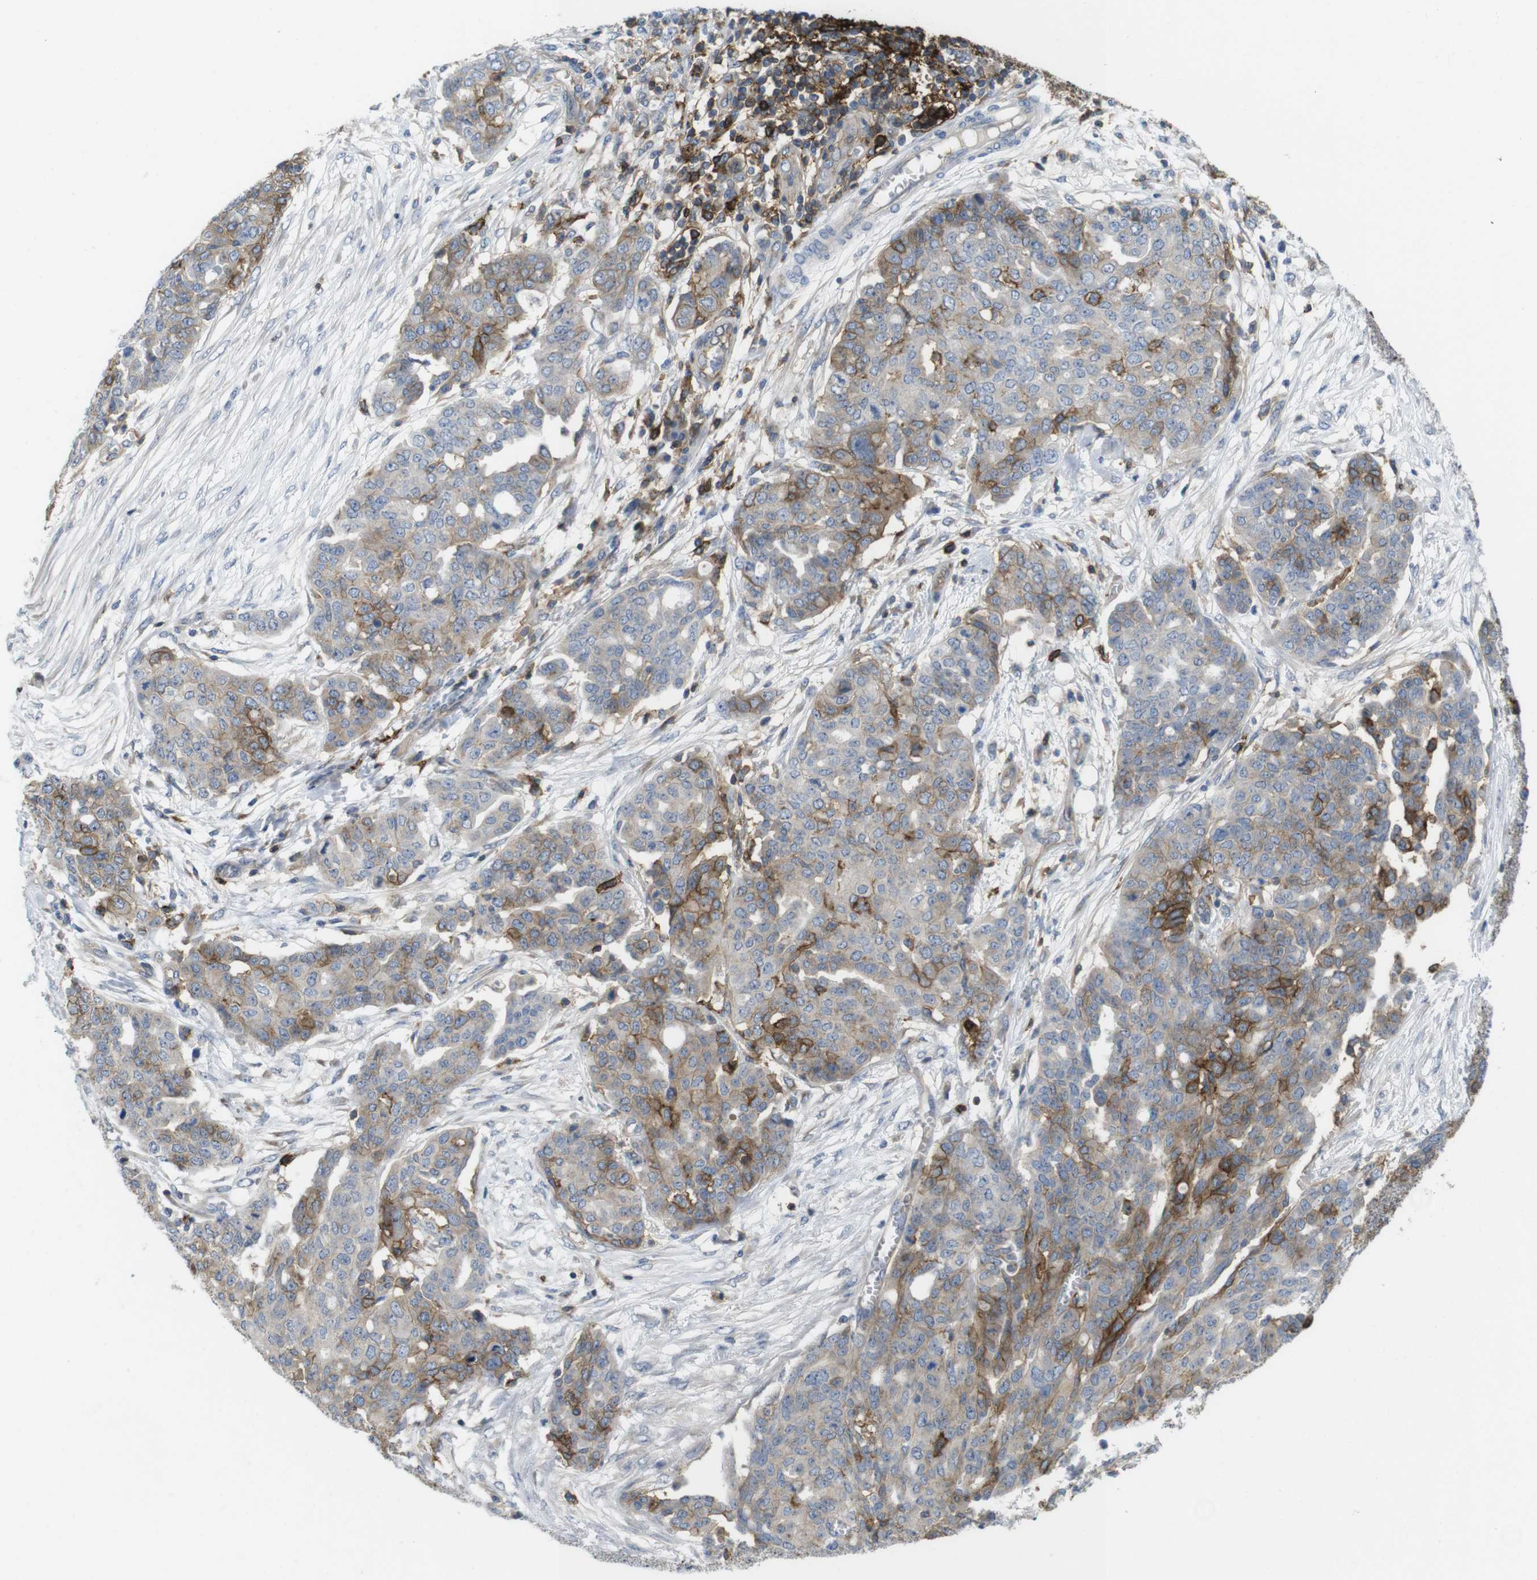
{"staining": {"intensity": "moderate", "quantity": "<25%", "location": "cytoplasmic/membranous"}, "tissue": "ovarian cancer", "cell_type": "Tumor cells", "image_type": "cancer", "snomed": [{"axis": "morphology", "description": "Cystadenocarcinoma, serous, NOS"}, {"axis": "topography", "description": "Soft tissue"}, {"axis": "topography", "description": "Ovary"}], "caption": "Ovarian cancer stained with IHC exhibits moderate cytoplasmic/membranous positivity in about <25% of tumor cells.", "gene": "CCR6", "patient": {"sex": "female", "age": 57}}